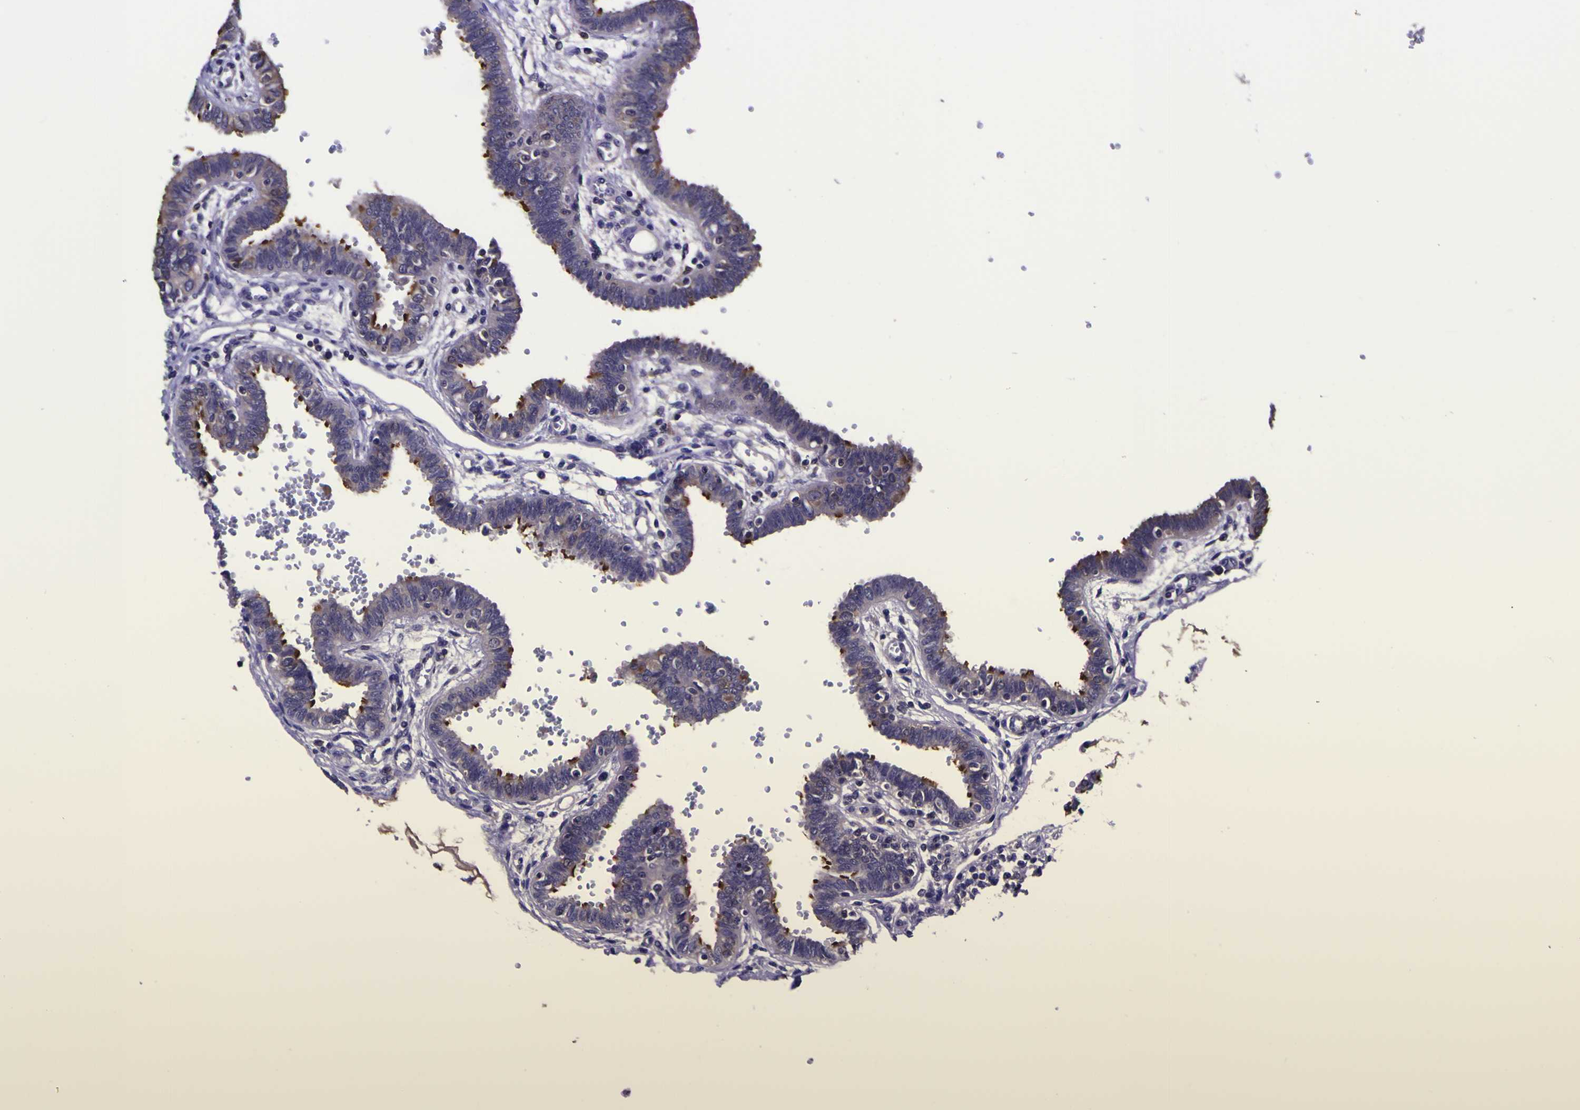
{"staining": {"intensity": "strong", "quantity": "<25%", "location": "cytoplasmic/membranous"}, "tissue": "fallopian tube", "cell_type": "Glandular cells", "image_type": "normal", "snomed": [{"axis": "morphology", "description": "Normal tissue, NOS"}, {"axis": "topography", "description": "Fallopian tube"}], "caption": "Protein expression analysis of unremarkable human fallopian tube reveals strong cytoplasmic/membranous expression in about <25% of glandular cells. (brown staining indicates protein expression, while blue staining denotes nuclei).", "gene": "MAPK14", "patient": {"sex": "female", "age": 32}}